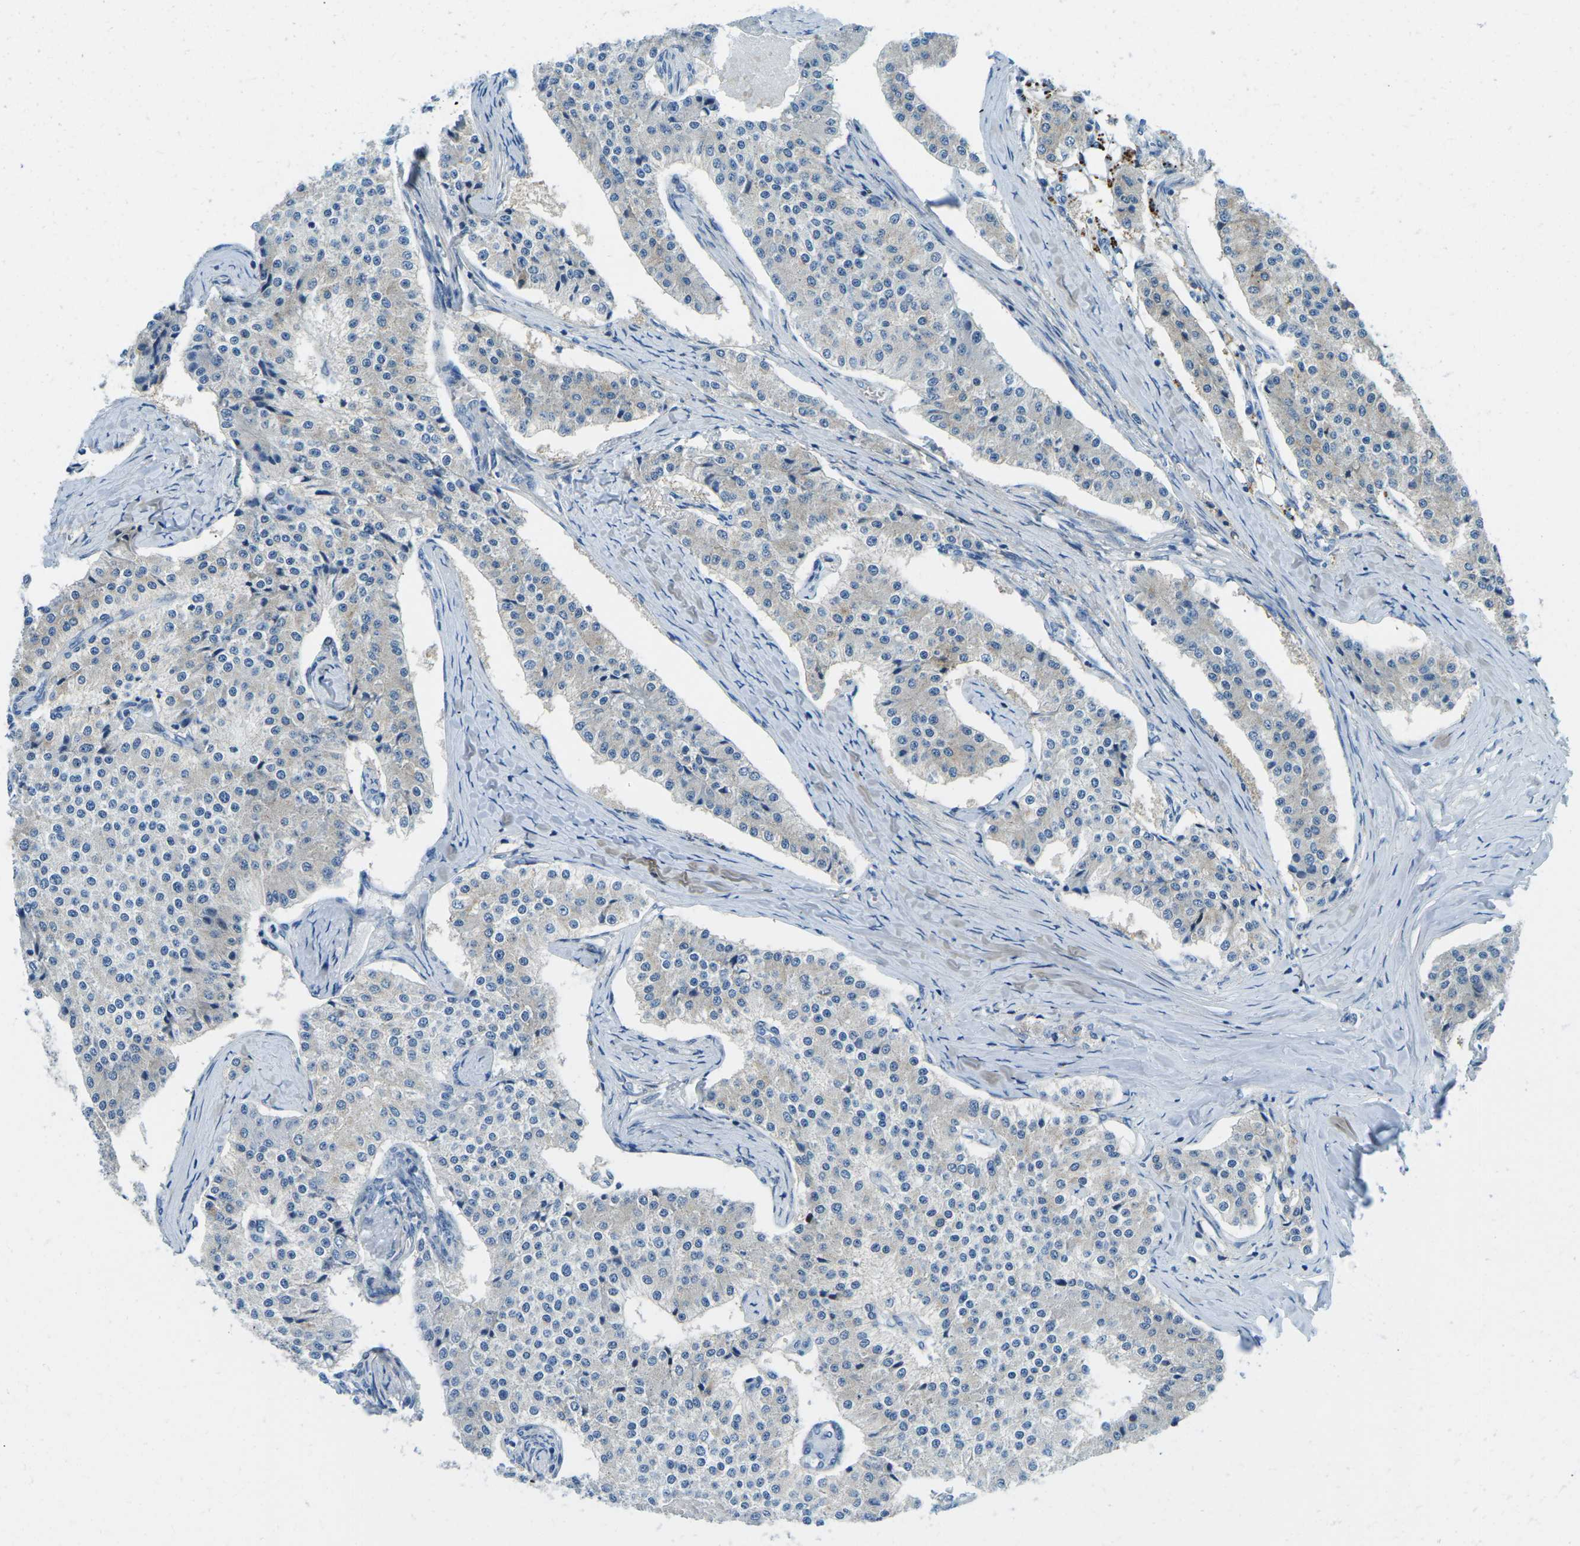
{"staining": {"intensity": "negative", "quantity": "none", "location": "none"}, "tissue": "carcinoid", "cell_type": "Tumor cells", "image_type": "cancer", "snomed": [{"axis": "morphology", "description": "Carcinoid, malignant, NOS"}, {"axis": "topography", "description": "Colon"}], "caption": "Protein analysis of carcinoid shows no significant staining in tumor cells. (DAB immunohistochemistry (IHC) visualized using brightfield microscopy, high magnification).", "gene": "CFB", "patient": {"sex": "female", "age": 52}}